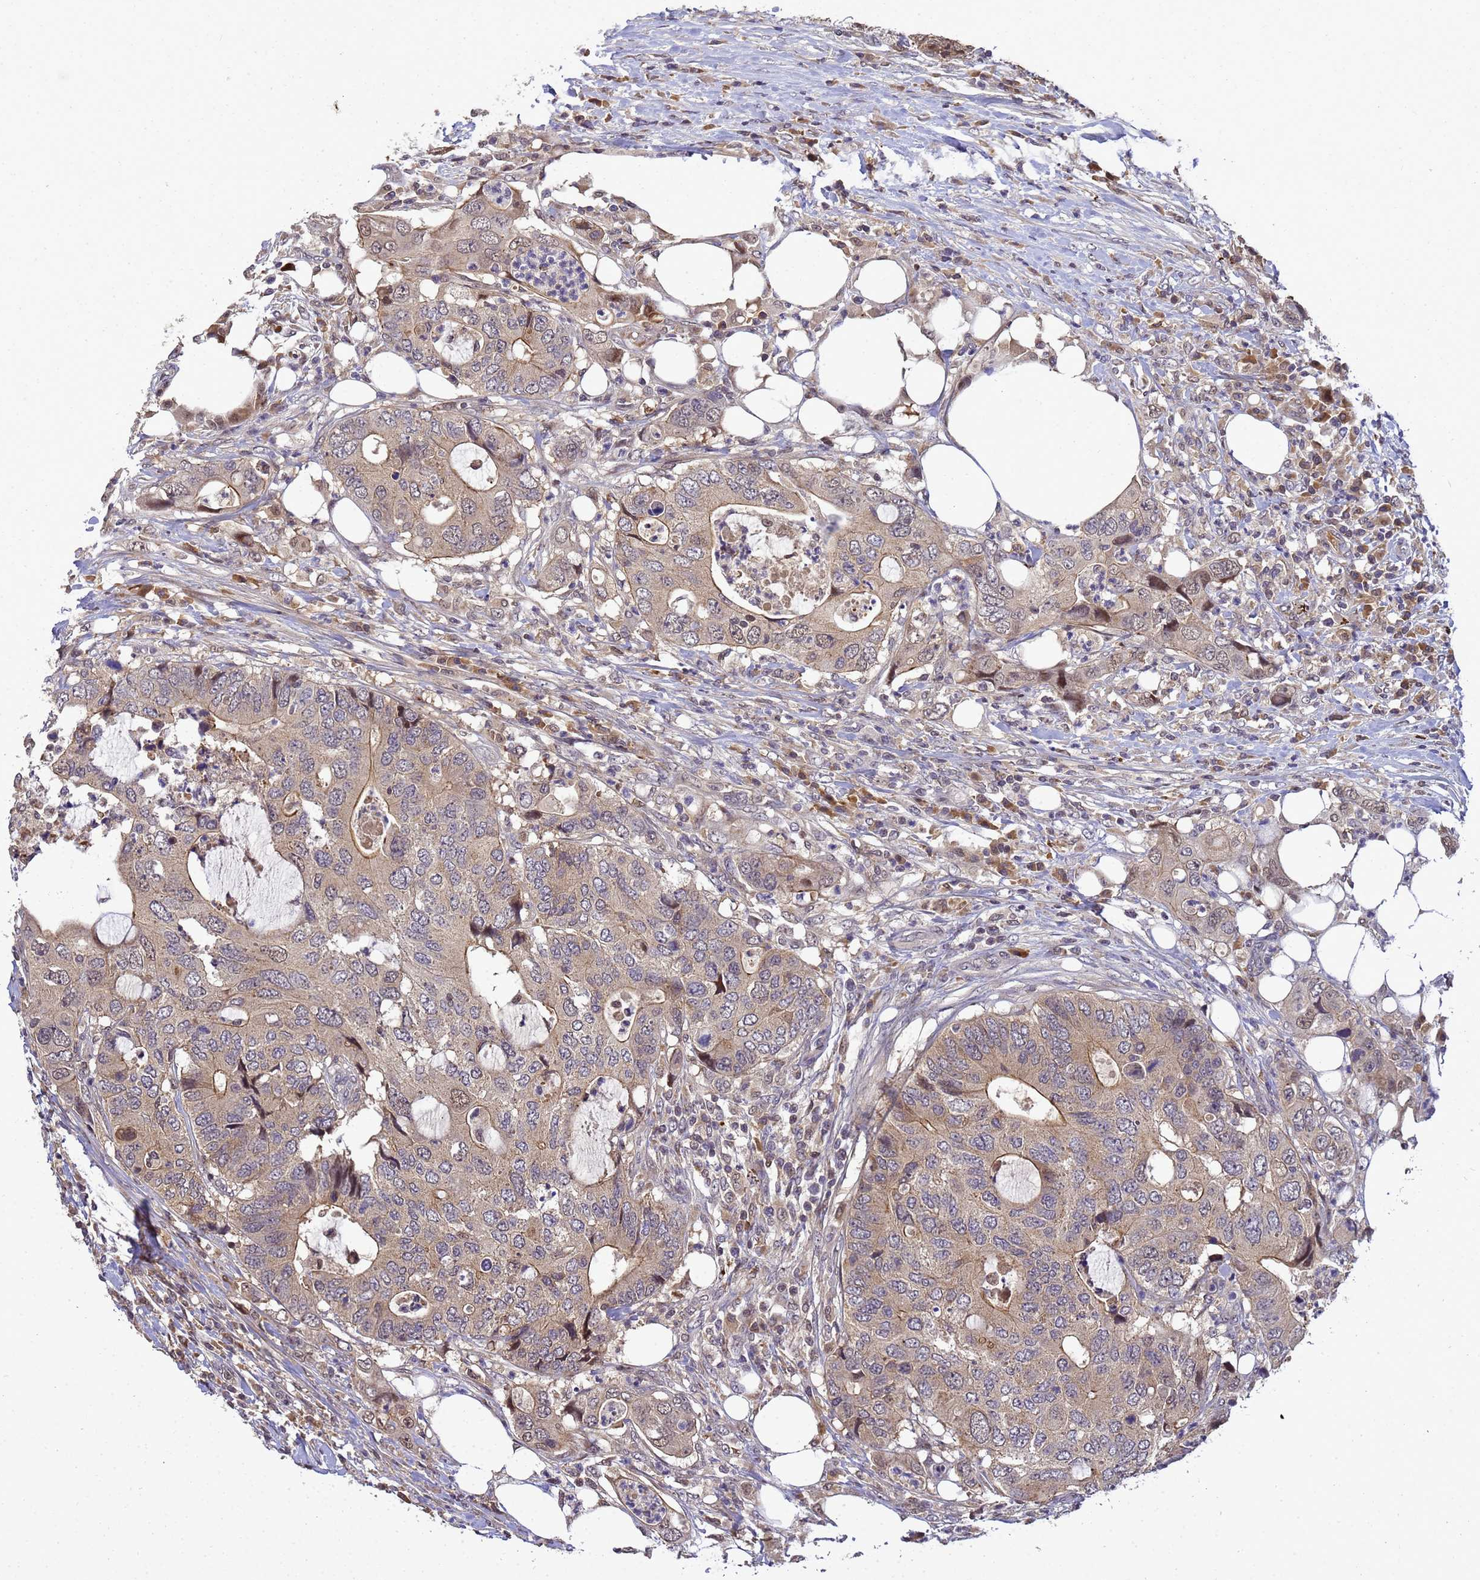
{"staining": {"intensity": "weak", "quantity": ">75%", "location": "cytoplasmic/membranous"}, "tissue": "colorectal cancer", "cell_type": "Tumor cells", "image_type": "cancer", "snomed": [{"axis": "morphology", "description": "Adenocarcinoma, NOS"}, {"axis": "topography", "description": "Colon"}], "caption": "This histopathology image demonstrates immunohistochemistry (IHC) staining of colorectal adenocarcinoma, with low weak cytoplasmic/membranous expression in approximately >75% of tumor cells.", "gene": "TMEM74B", "patient": {"sex": "male", "age": 71}}